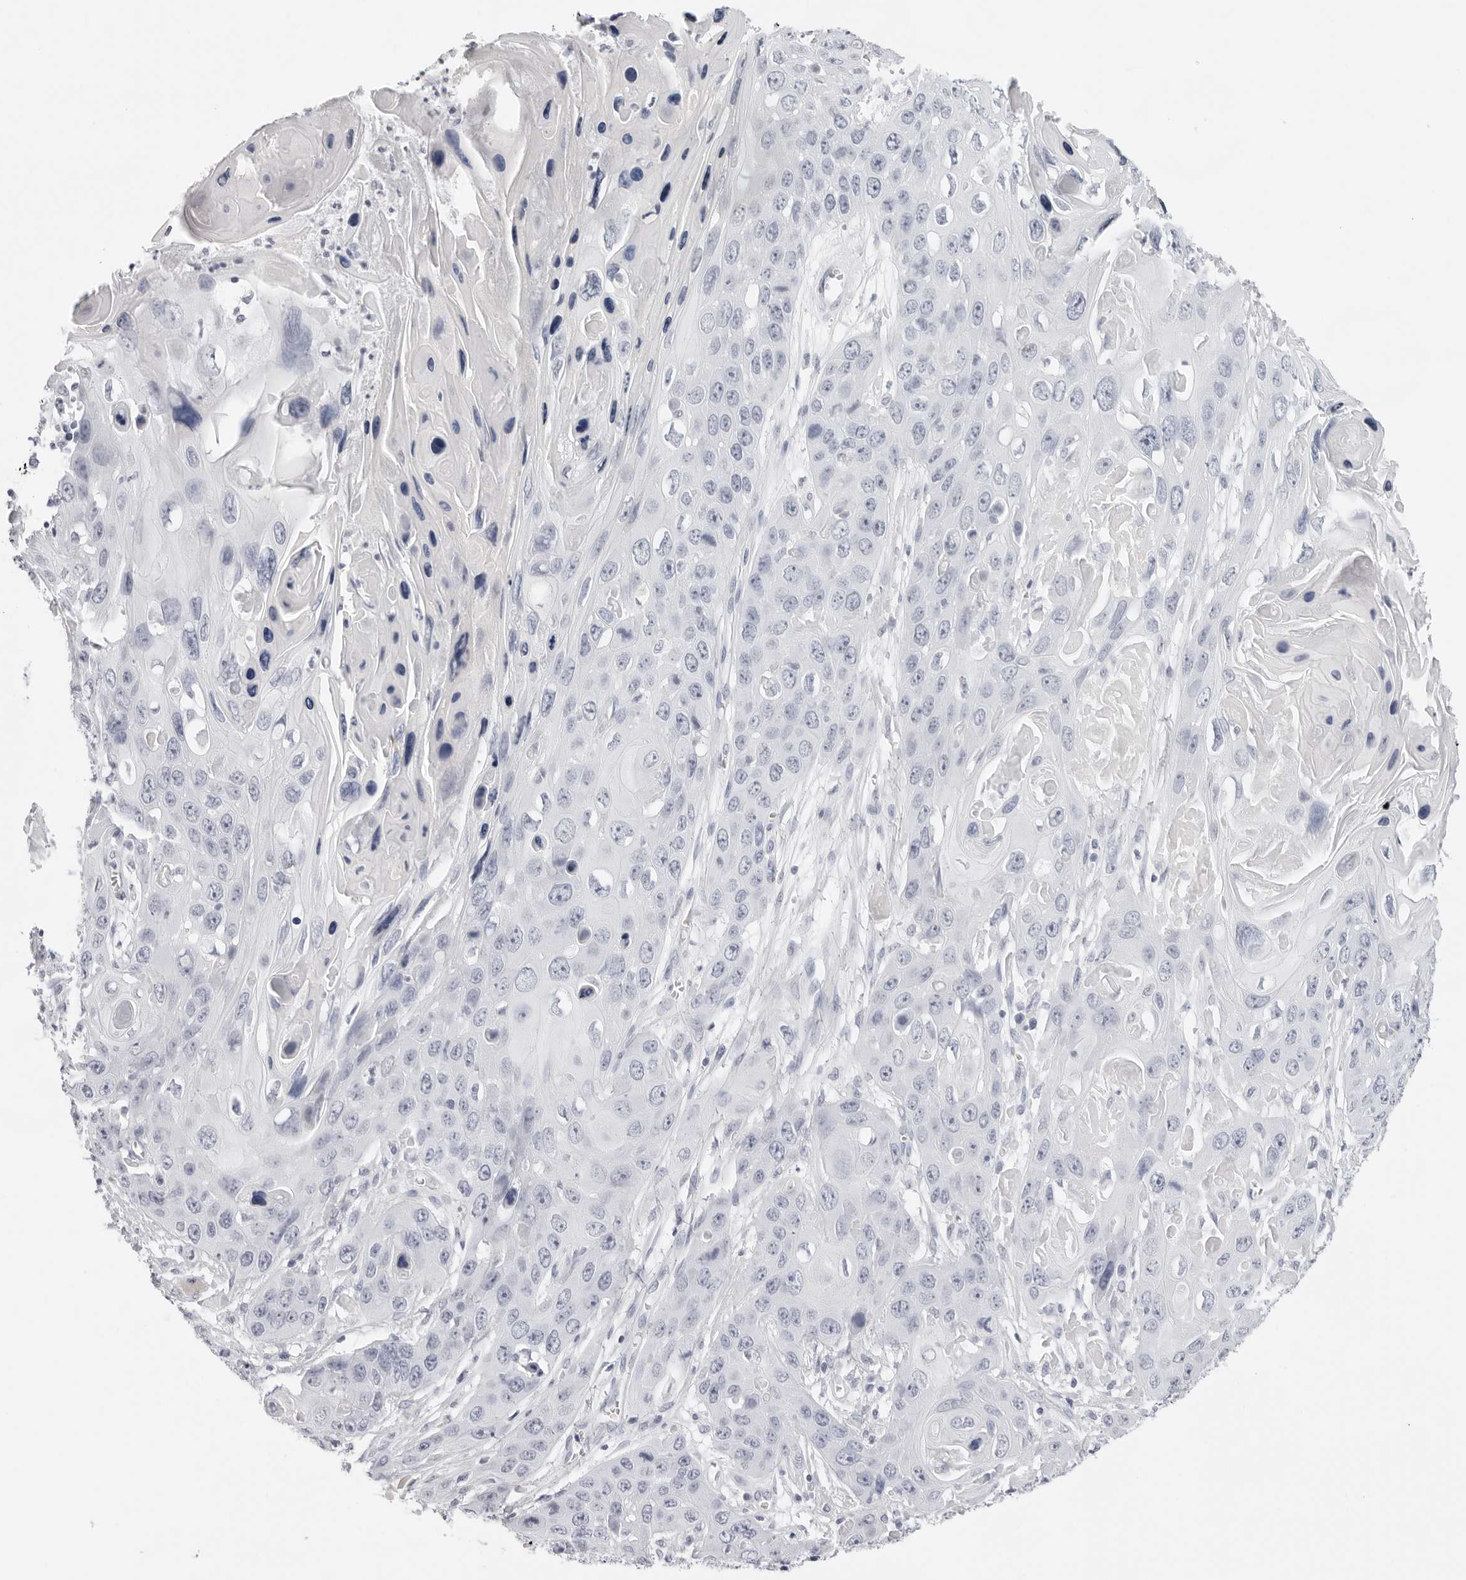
{"staining": {"intensity": "negative", "quantity": "none", "location": "none"}, "tissue": "skin cancer", "cell_type": "Tumor cells", "image_type": "cancer", "snomed": [{"axis": "morphology", "description": "Squamous cell carcinoma, NOS"}, {"axis": "topography", "description": "Skin"}], "caption": "The immunohistochemistry (IHC) photomicrograph has no significant expression in tumor cells of skin cancer tissue.", "gene": "CST5", "patient": {"sex": "male", "age": 55}}